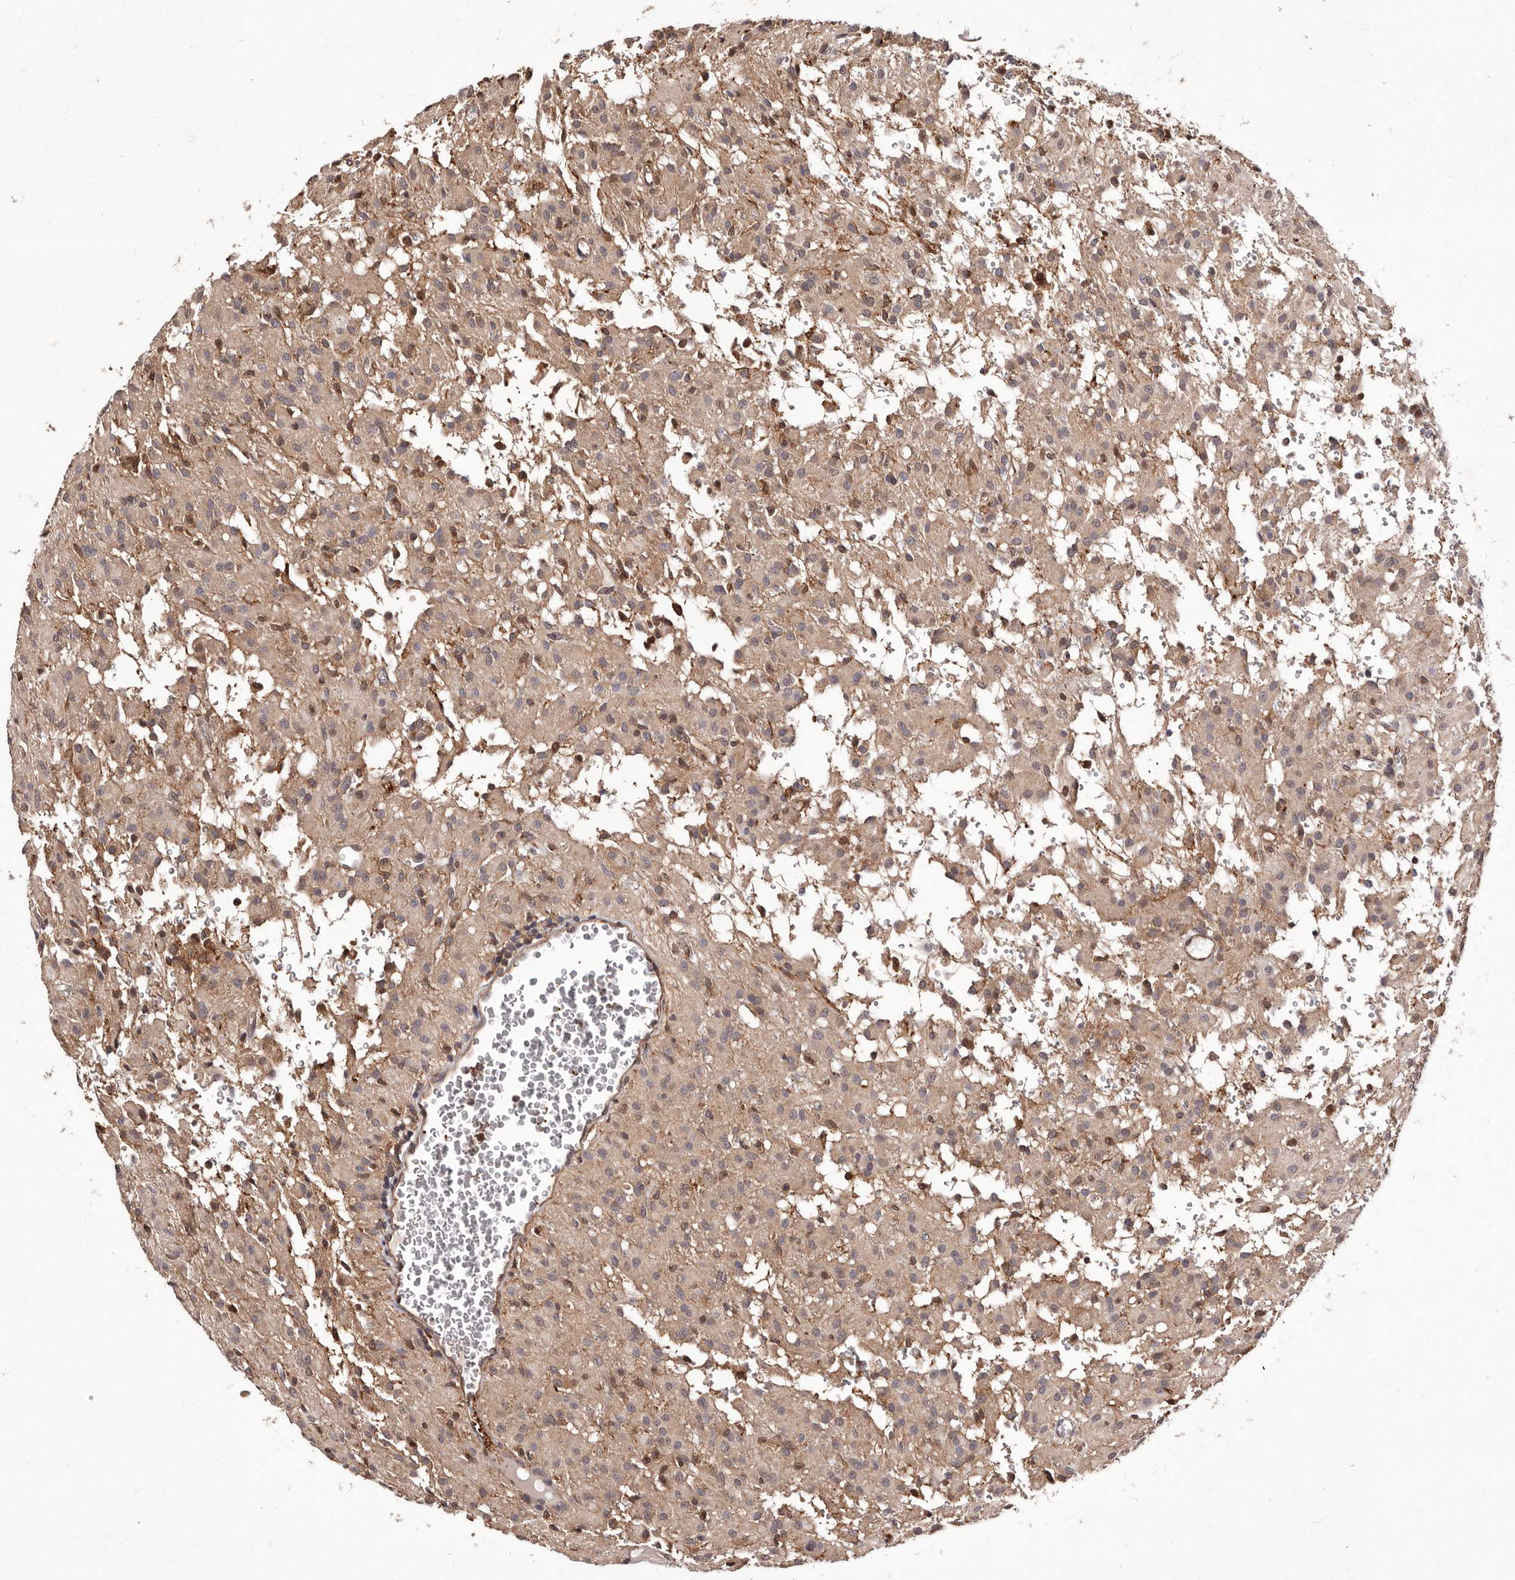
{"staining": {"intensity": "weak", "quantity": "<25%", "location": "cytoplasmic/membranous"}, "tissue": "glioma", "cell_type": "Tumor cells", "image_type": "cancer", "snomed": [{"axis": "morphology", "description": "Glioma, malignant, High grade"}, {"axis": "topography", "description": "Brain"}], "caption": "This is an immunohistochemistry micrograph of glioma. There is no positivity in tumor cells.", "gene": "RRM2B", "patient": {"sex": "female", "age": 59}}